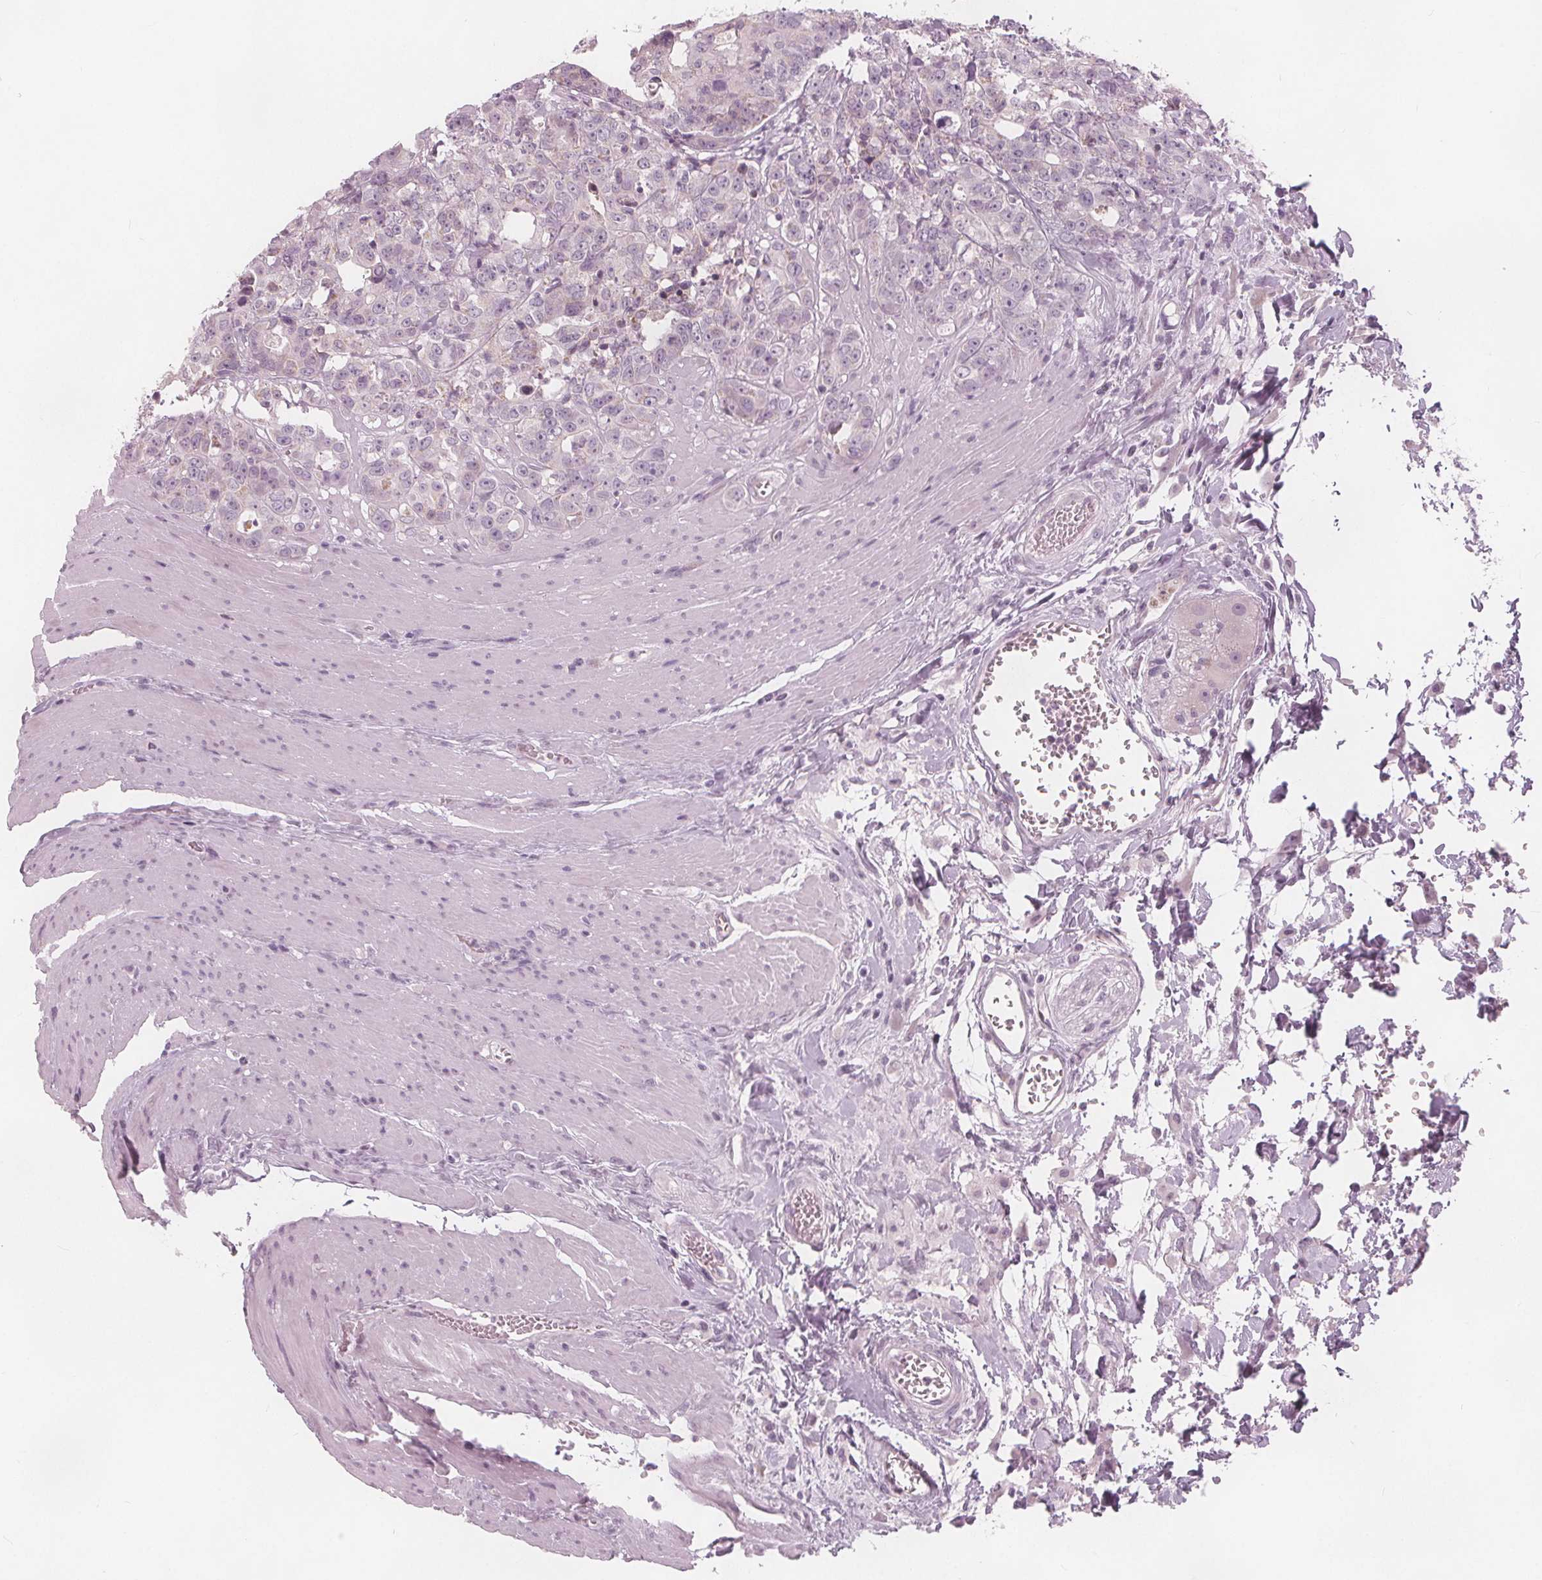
{"staining": {"intensity": "negative", "quantity": "none", "location": "none"}, "tissue": "colorectal cancer", "cell_type": "Tumor cells", "image_type": "cancer", "snomed": [{"axis": "morphology", "description": "Adenocarcinoma, NOS"}, {"axis": "topography", "description": "Rectum"}], "caption": "This is an immunohistochemistry micrograph of adenocarcinoma (colorectal). There is no positivity in tumor cells.", "gene": "BRSK1", "patient": {"sex": "female", "age": 62}}